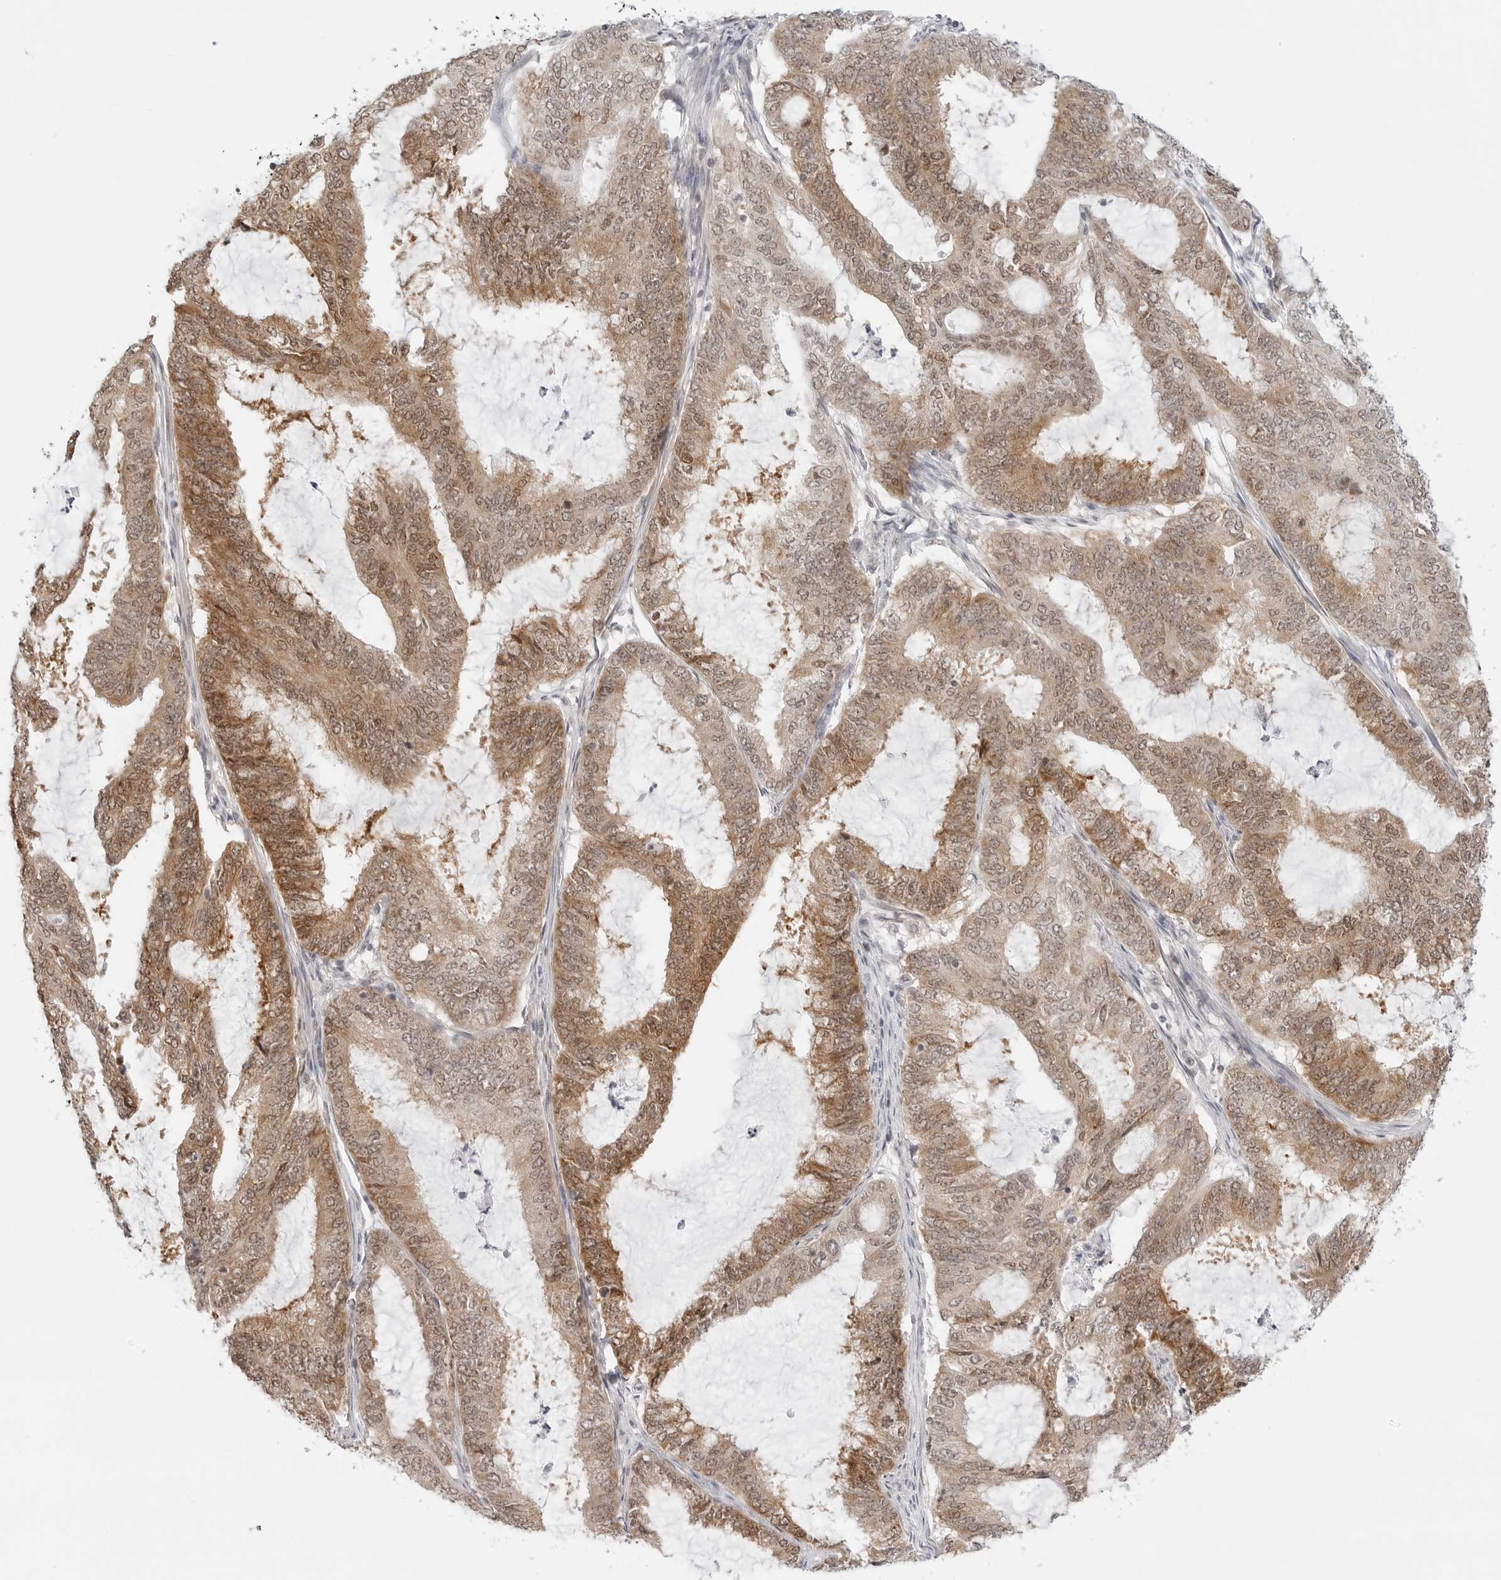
{"staining": {"intensity": "moderate", "quantity": ">75%", "location": "cytoplasmic/membranous,nuclear"}, "tissue": "endometrial cancer", "cell_type": "Tumor cells", "image_type": "cancer", "snomed": [{"axis": "morphology", "description": "Adenocarcinoma, NOS"}, {"axis": "topography", "description": "Endometrium"}], "caption": "Immunohistochemical staining of human adenocarcinoma (endometrial) demonstrates moderate cytoplasmic/membranous and nuclear protein expression in approximately >75% of tumor cells.", "gene": "METAP1", "patient": {"sex": "female", "age": 51}}